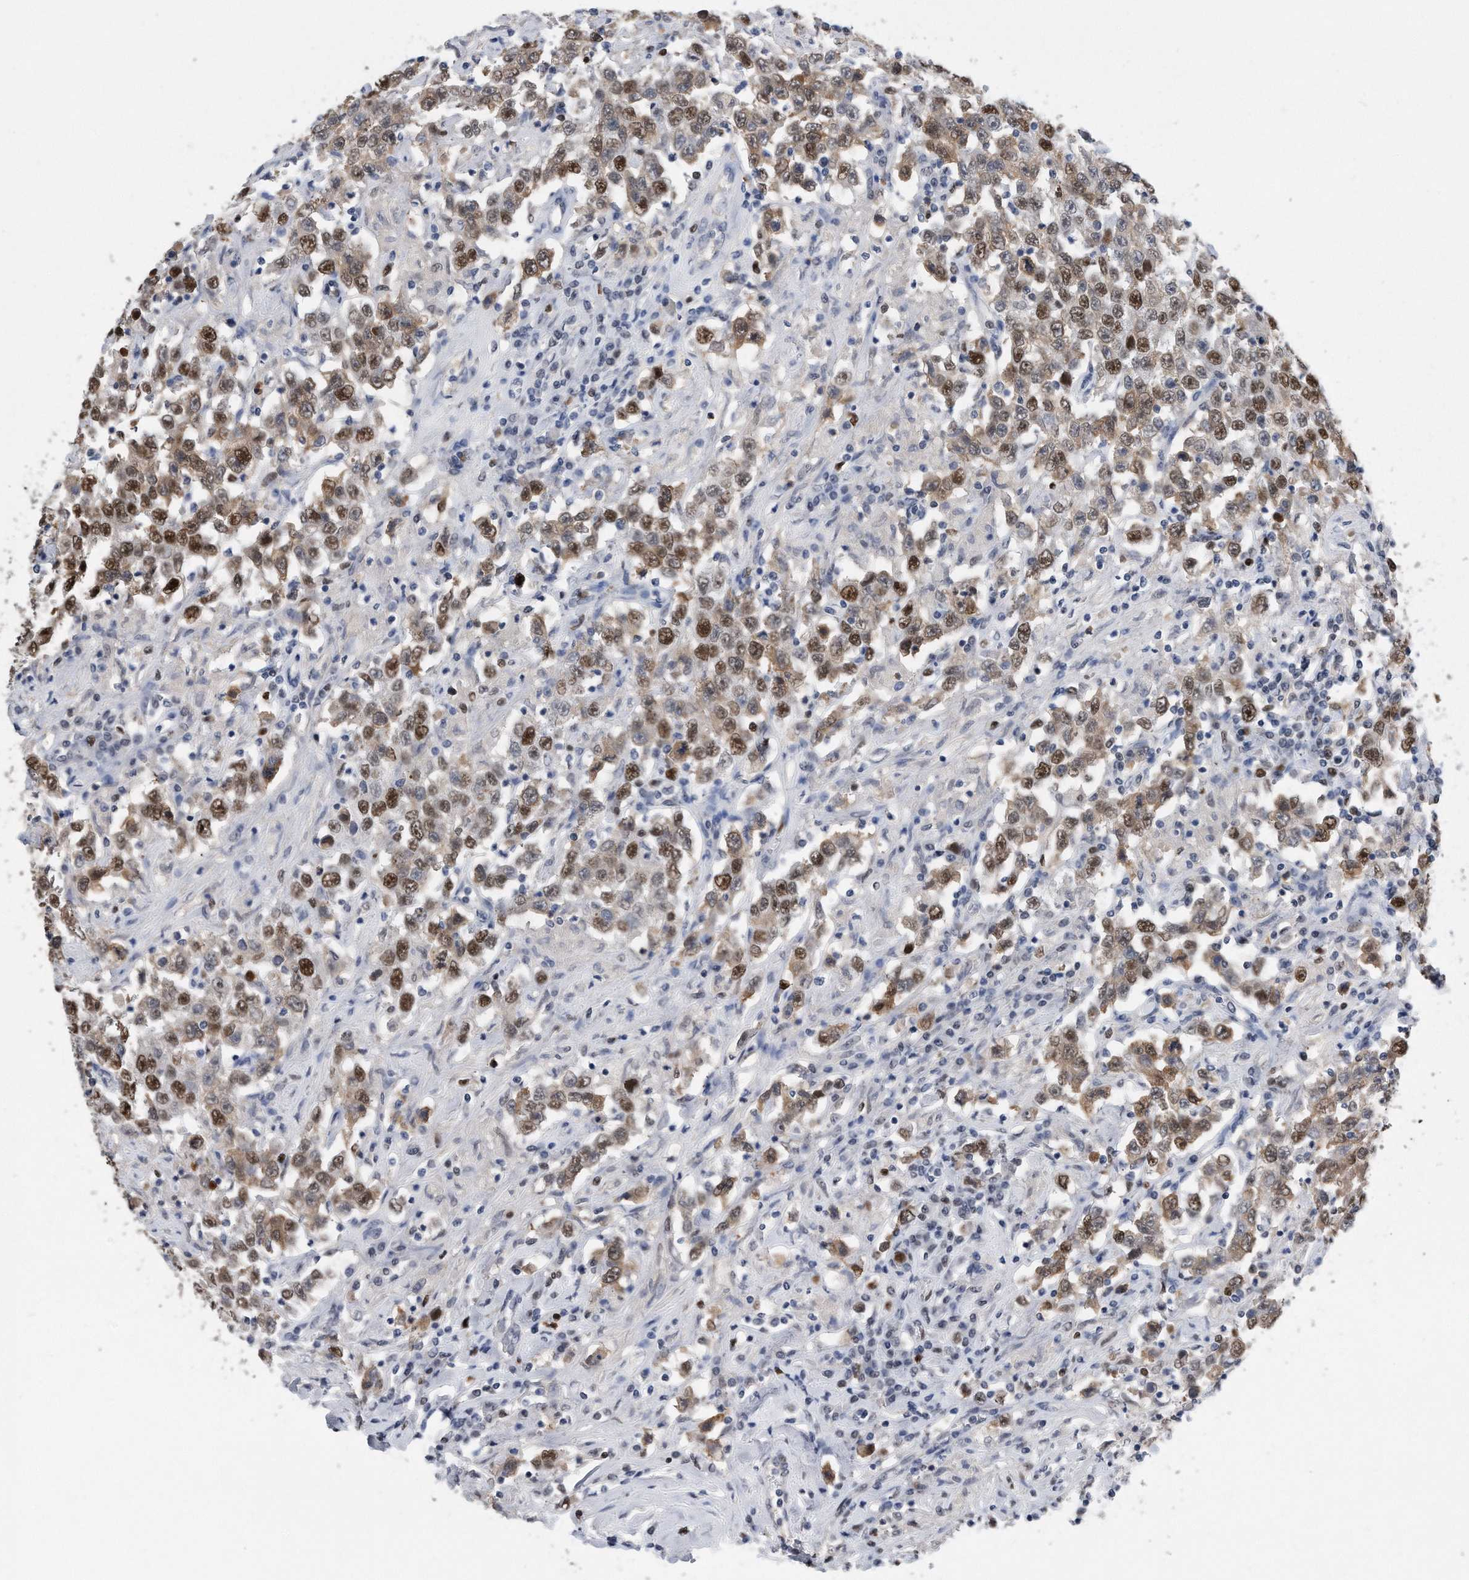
{"staining": {"intensity": "moderate", "quantity": ">75%", "location": "nuclear"}, "tissue": "testis cancer", "cell_type": "Tumor cells", "image_type": "cancer", "snomed": [{"axis": "morphology", "description": "Seminoma, NOS"}, {"axis": "topography", "description": "Testis"}], "caption": "Testis cancer (seminoma) stained with a brown dye shows moderate nuclear positive positivity in approximately >75% of tumor cells.", "gene": "PCNA", "patient": {"sex": "male", "age": 41}}